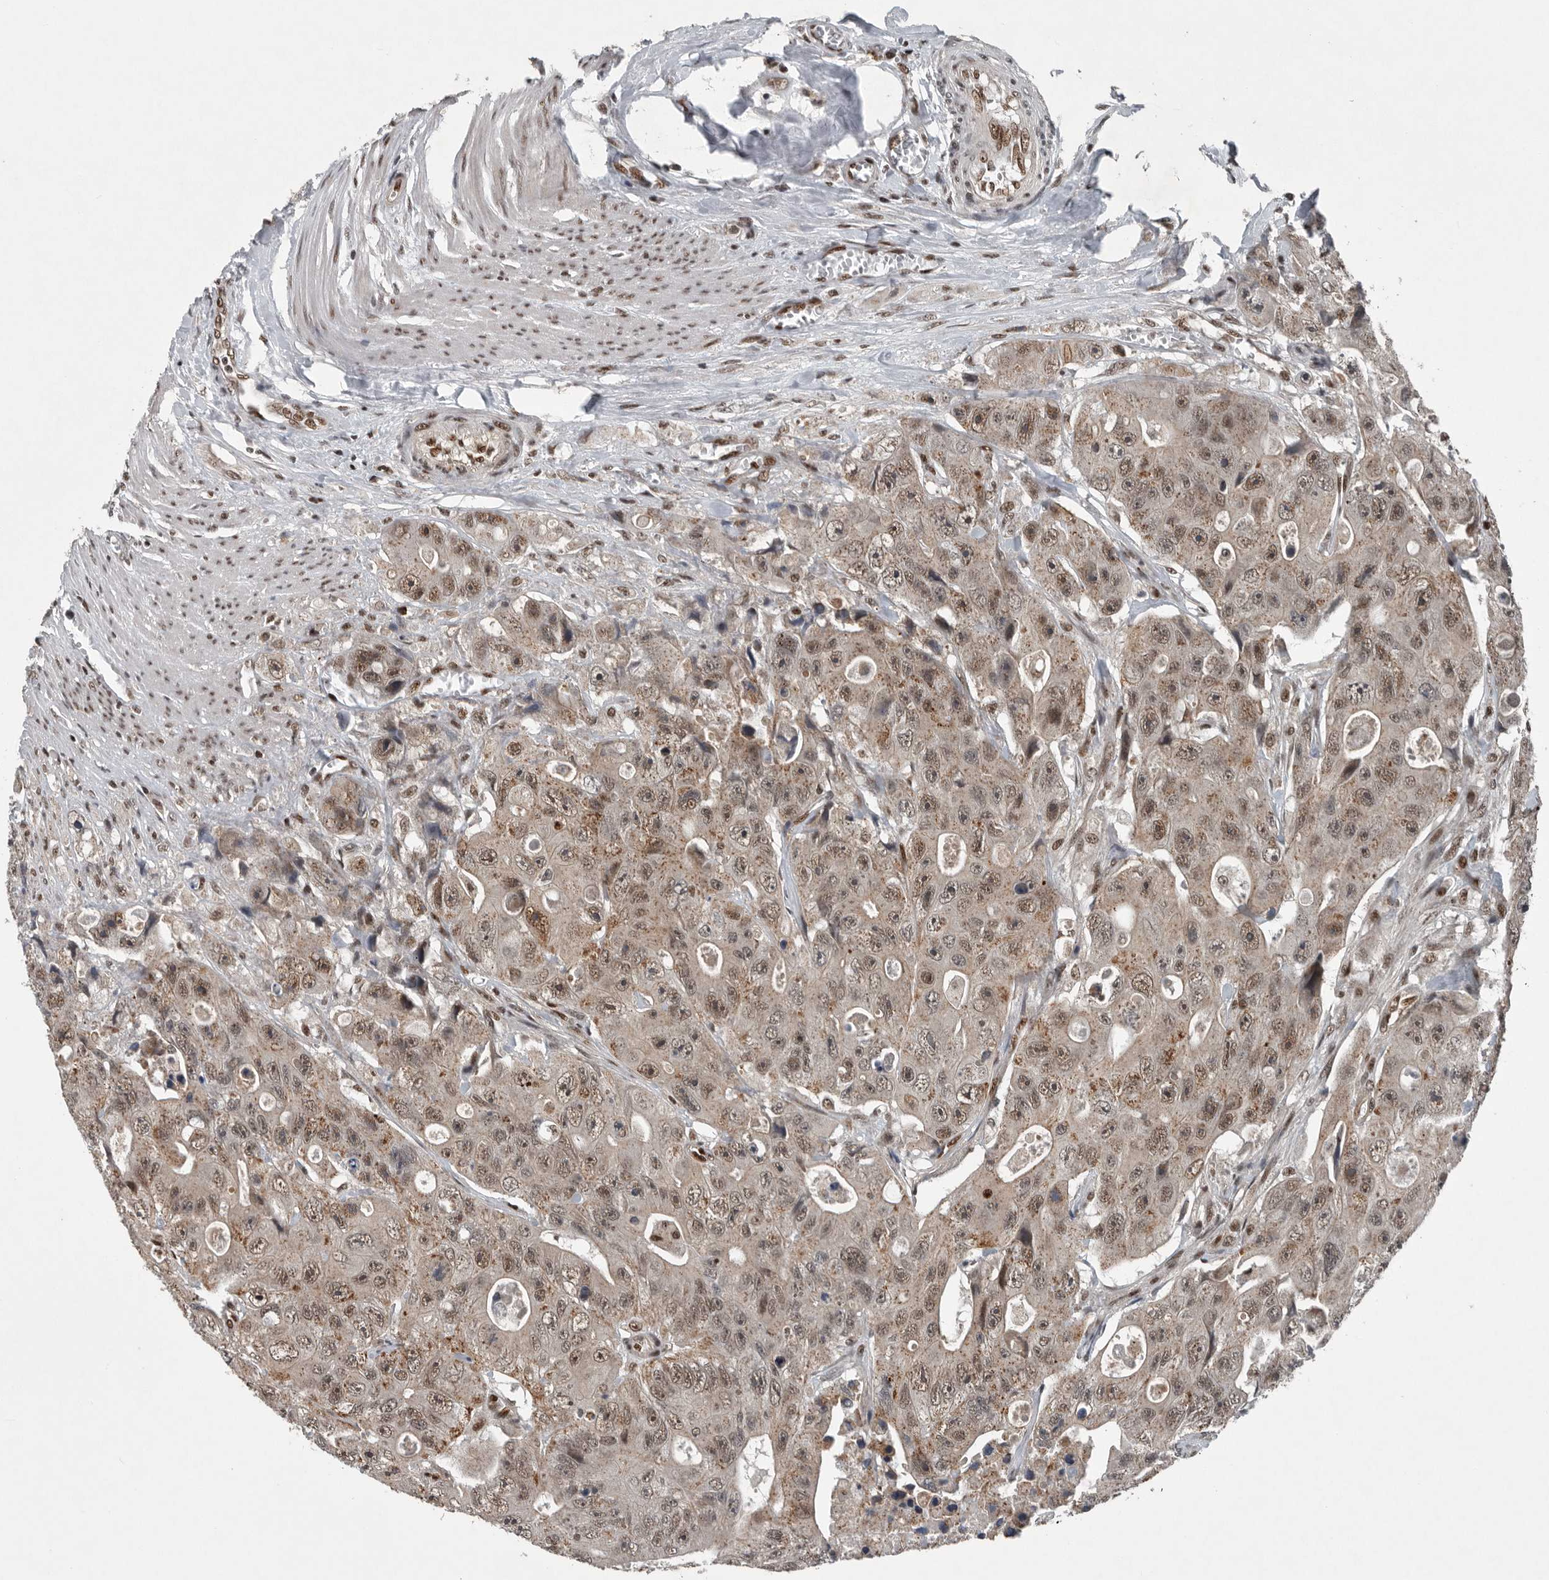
{"staining": {"intensity": "weak", "quantity": ">75%", "location": "cytoplasmic/membranous,nuclear"}, "tissue": "colorectal cancer", "cell_type": "Tumor cells", "image_type": "cancer", "snomed": [{"axis": "morphology", "description": "Adenocarcinoma, NOS"}, {"axis": "topography", "description": "Colon"}], "caption": "Immunohistochemical staining of human colorectal adenocarcinoma reveals weak cytoplasmic/membranous and nuclear protein expression in approximately >75% of tumor cells. The staining was performed using DAB (3,3'-diaminobenzidine), with brown indicating positive protein expression. Nuclei are stained blue with hematoxylin.", "gene": "SENP7", "patient": {"sex": "female", "age": 46}}